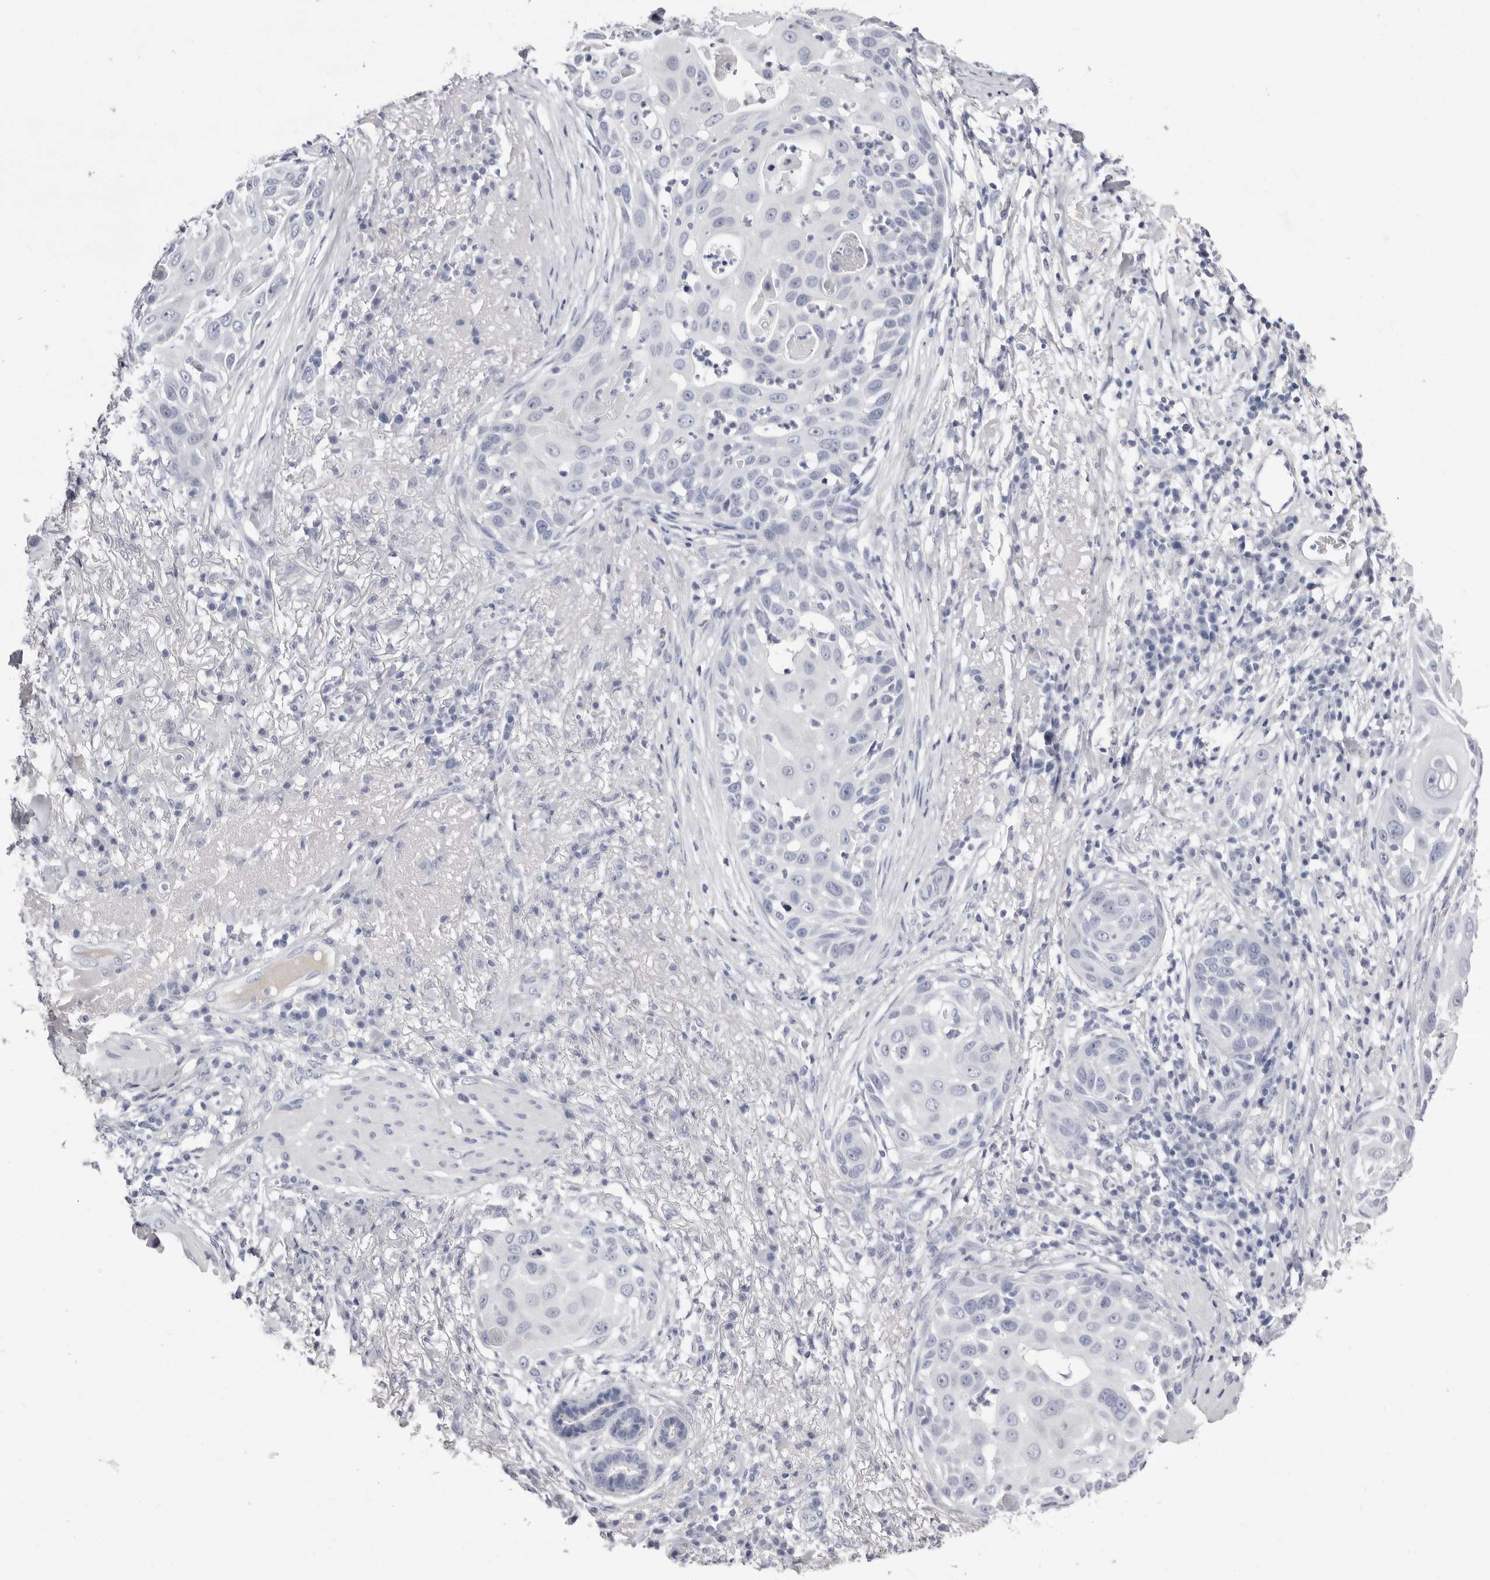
{"staining": {"intensity": "negative", "quantity": "none", "location": "none"}, "tissue": "skin cancer", "cell_type": "Tumor cells", "image_type": "cancer", "snomed": [{"axis": "morphology", "description": "Squamous cell carcinoma, NOS"}, {"axis": "topography", "description": "Skin"}], "caption": "DAB (3,3'-diaminobenzidine) immunohistochemical staining of skin squamous cell carcinoma demonstrates no significant expression in tumor cells. (DAB immunohistochemistry (IHC) with hematoxylin counter stain).", "gene": "LPO", "patient": {"sex": "female", "age": 44}}